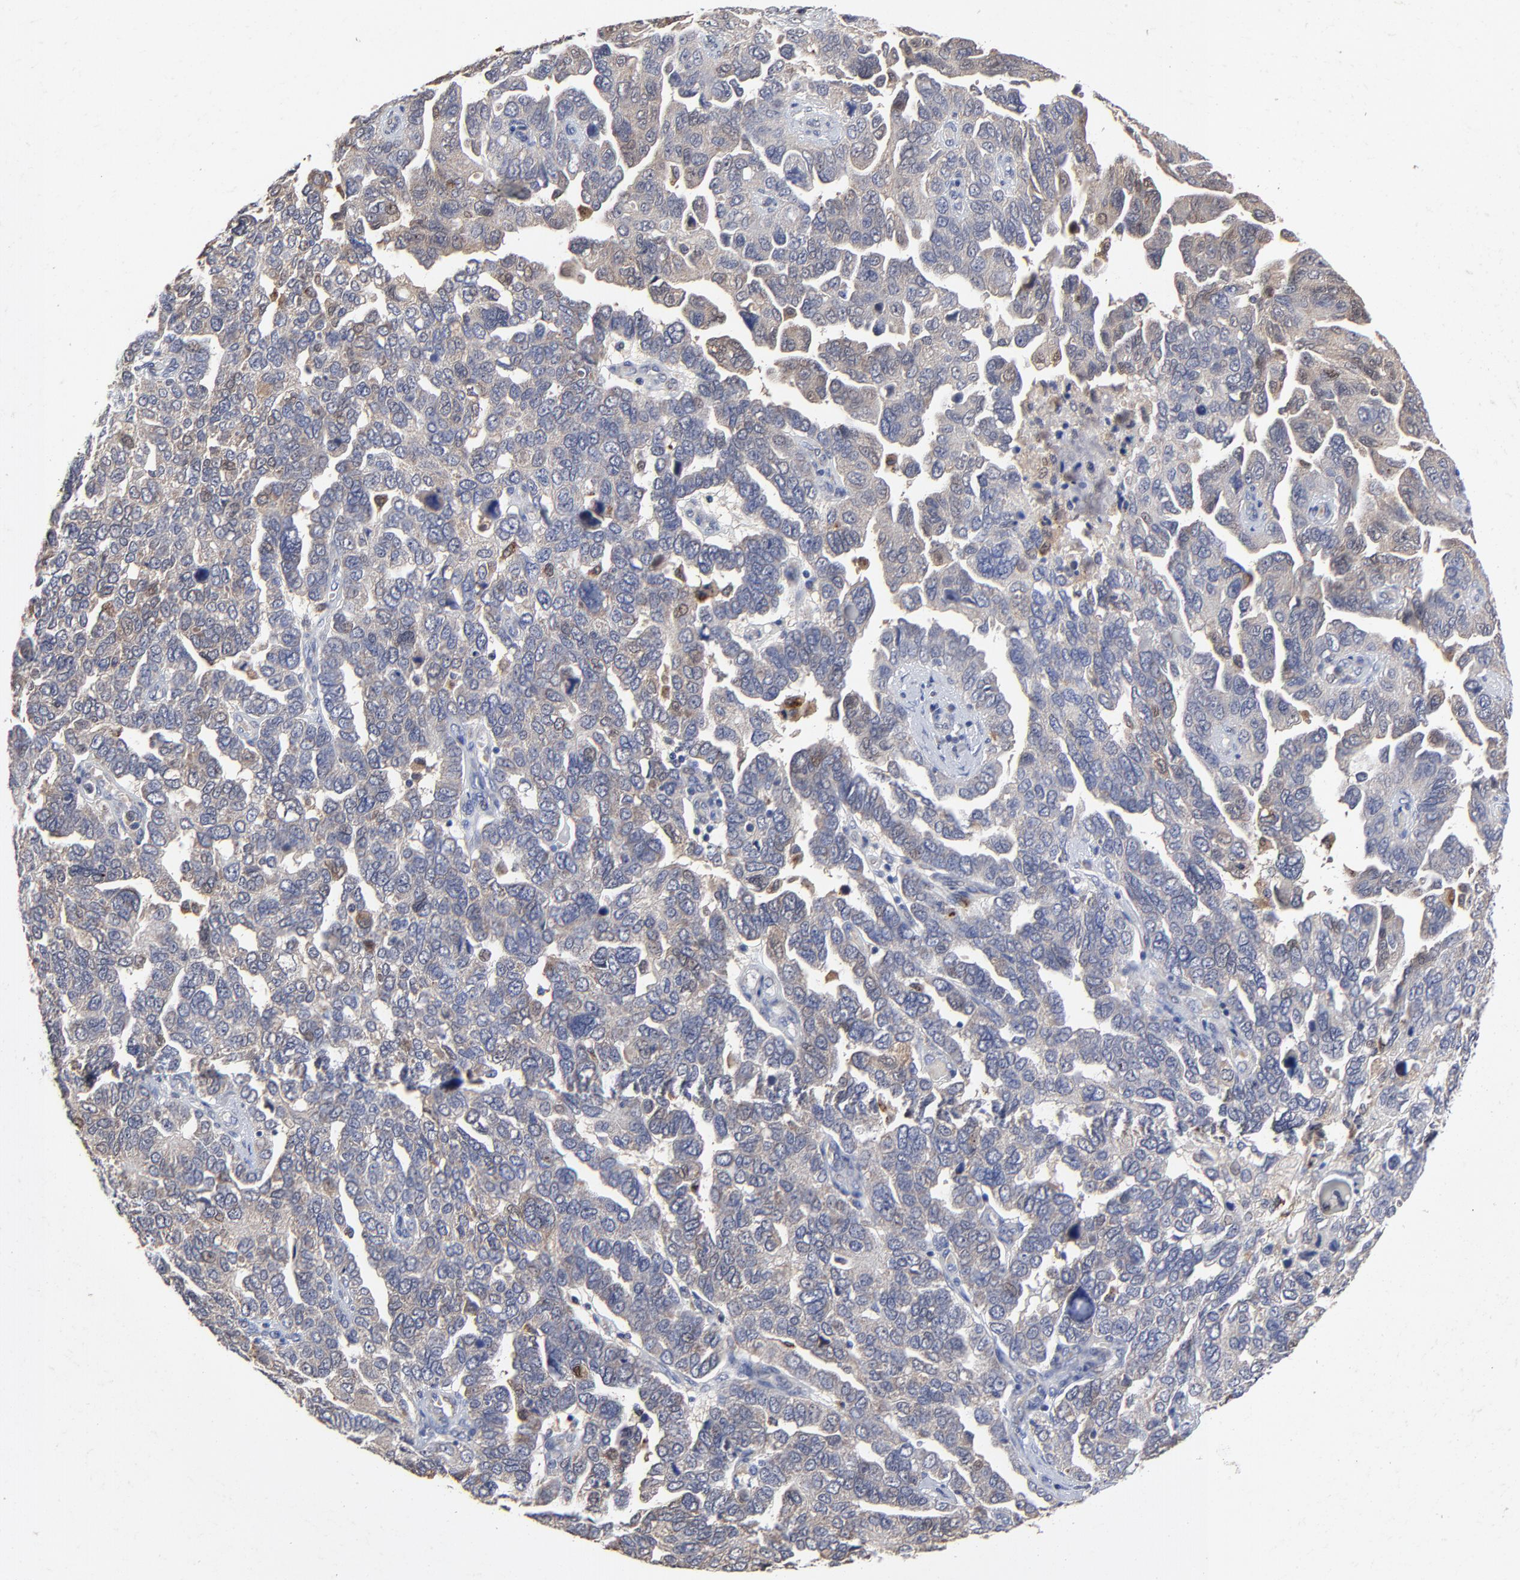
{"staining": {"intensity": "weak", "quantity": ">75%", "location": "cytoplasmic/membranous"}, "tissue": "ovarian cancer", "cell_type": "Tumor cells", "image_type": "cancer", "snomed": [{"axis": "morphology", "description": "Cystadenocarcinoma, serous, NOS"}, {"axis": "topography", "description": "Ovary"}], "caption": "Immunohistochemical staining of human ovarian serous cystadenocarcinoma shows low levels of weak cytoplasmic/membranous expression in approximately >75% of tumor cells. Nuclei are stained in blue.", "gene": "LGALS3", "patient": {"sex": "female", "age": 64}}